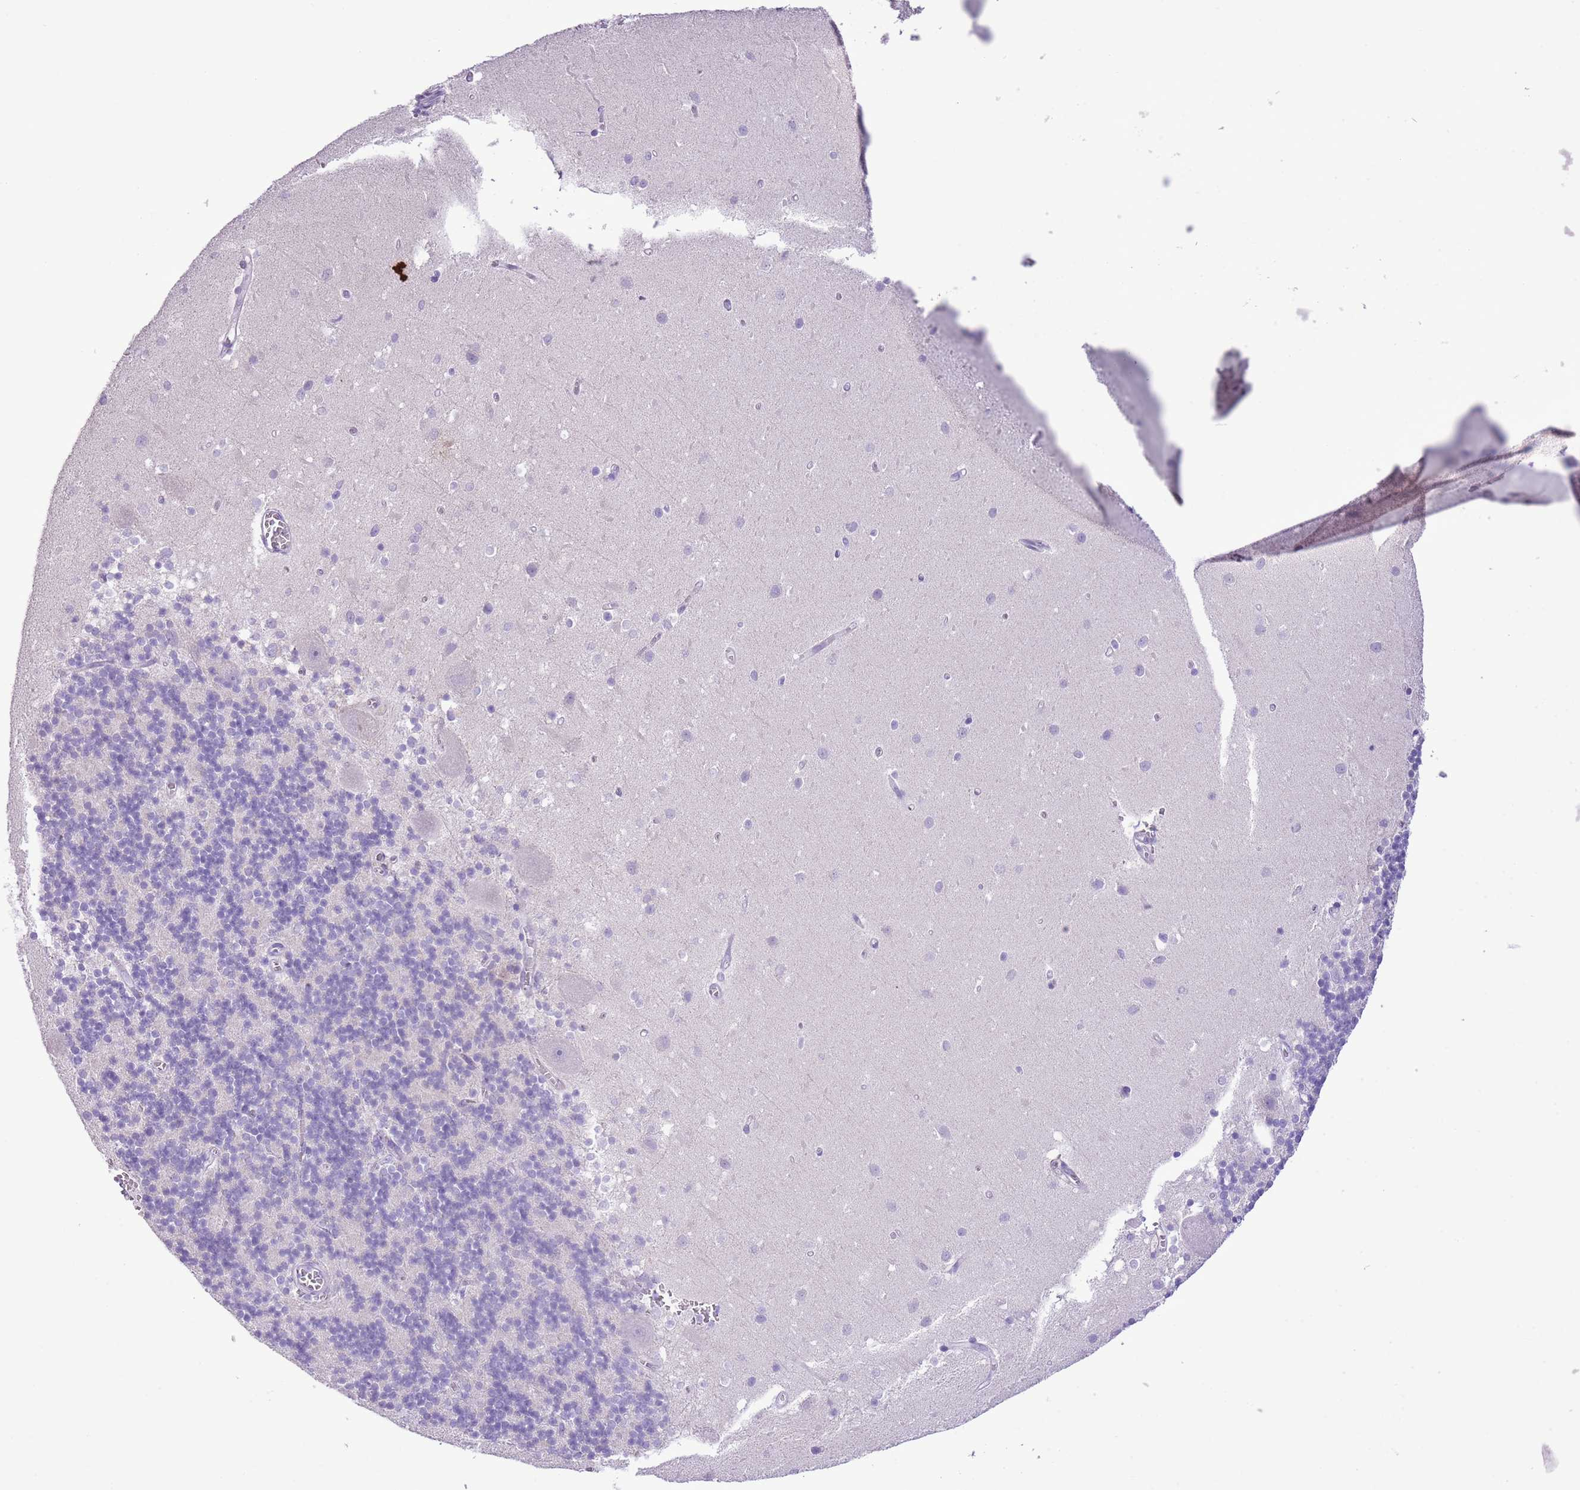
{"staining": {"intensity": "negative", "quantity": "none", "location": "none"}, "tissue": "cerebellum", "cell_type": "Cells in granular layer", "image_type": "normal", "snomed": [{"axis": "morphology", "description": "Normal tissue, NOS"}, {"axis": "topography", "description": "Cerebellum"}], "caption": "Immunohistochemical staining of unremarkable cerebellum shows no significant expression in cells in granular layer.", "gene": "GMNN", "patient": {"sex": "male", "age": 54}}